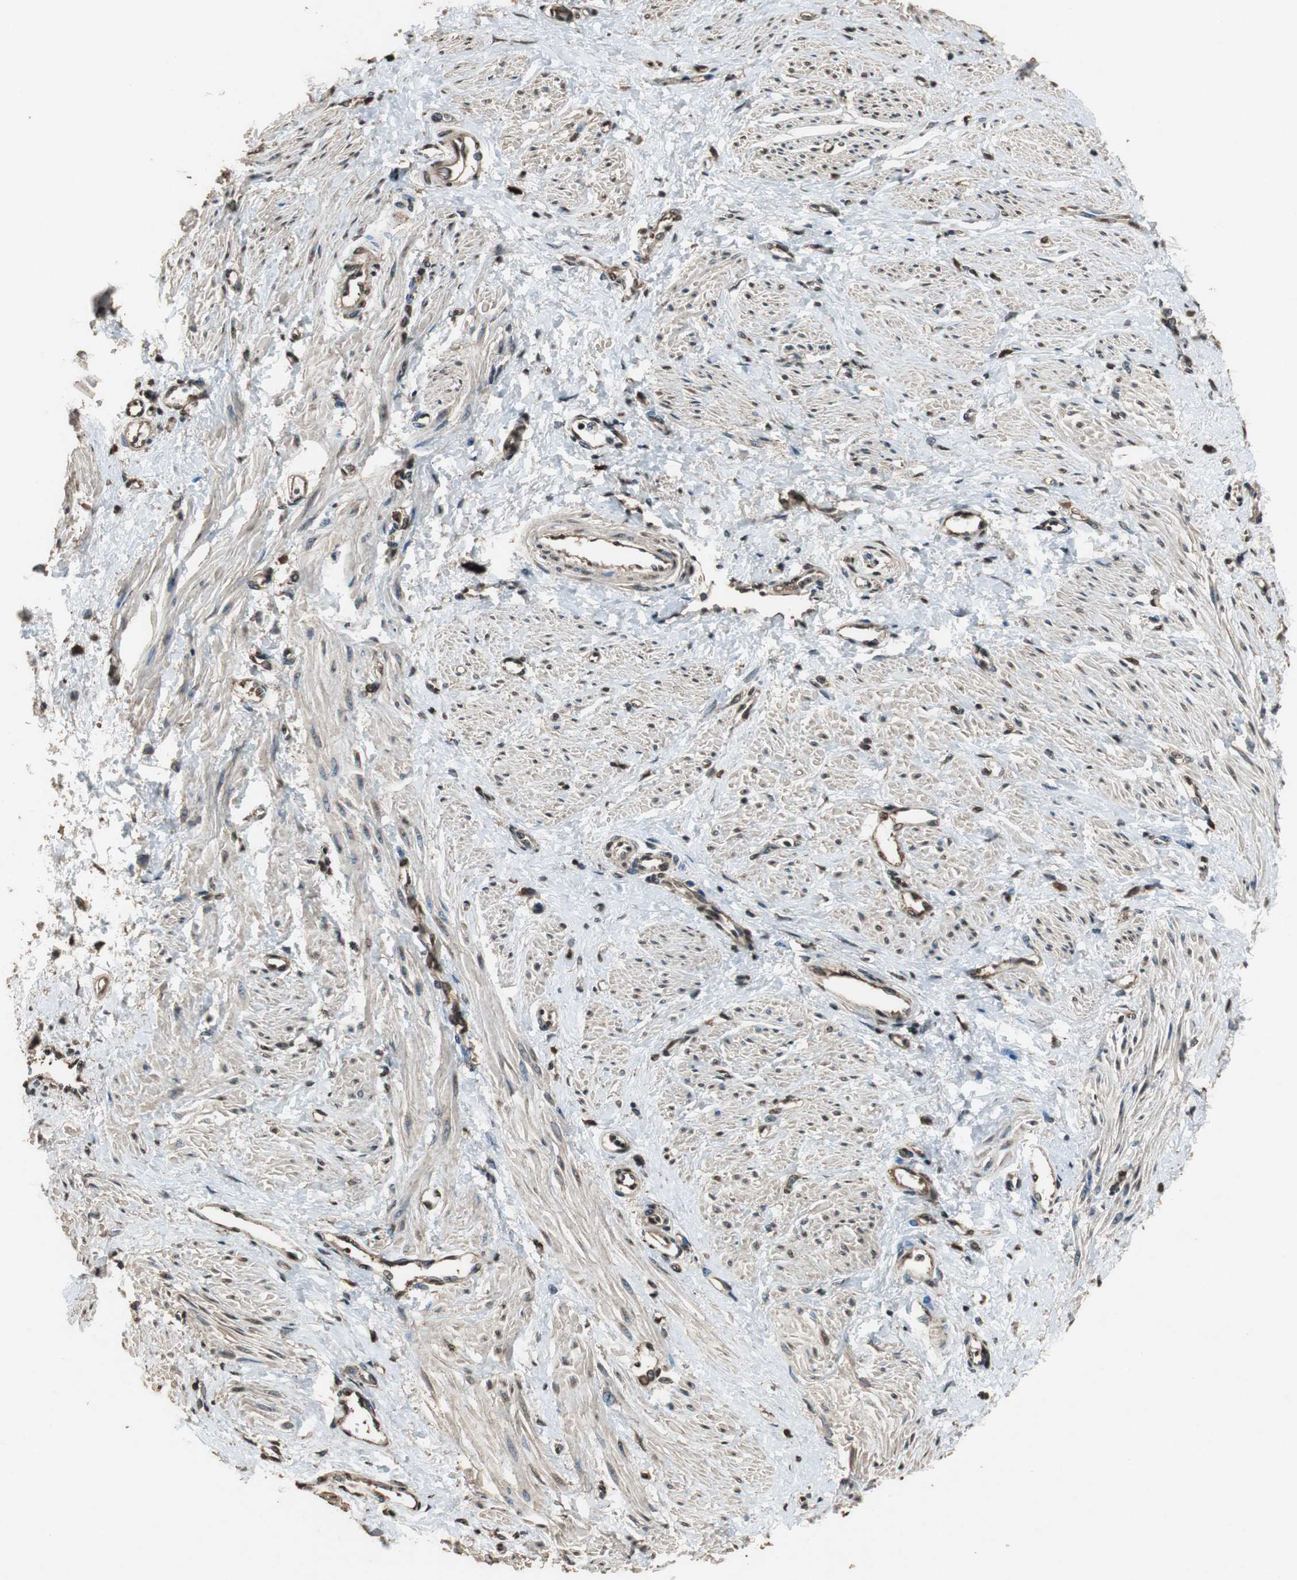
{"staining": {"intensity": "moderate", "quantity": ">75%", "location": "cytoplasmic/membranous,nuclear"}, "tissue": "smooth muscle", "cell_type": "Smooth muscle cells", "image_type": "normal", "snomed": [{"axis": "morphology", "description": "Normal tissue, NOS"}, {"axis": "topography", "description": "Smooth muscle"}, {"axis": "topography", "description": "Uterus"}], "caption": "Immunohistochemical staining of unremarkable human smooth muscle reveals >75% levels of moderate cytoplasmic/membranous,nuclear protein positivity in approximately >75% of smooth muscle cells.", "gene": "PPP1R13B", "patient": {"sex": "female", "age": 39}}